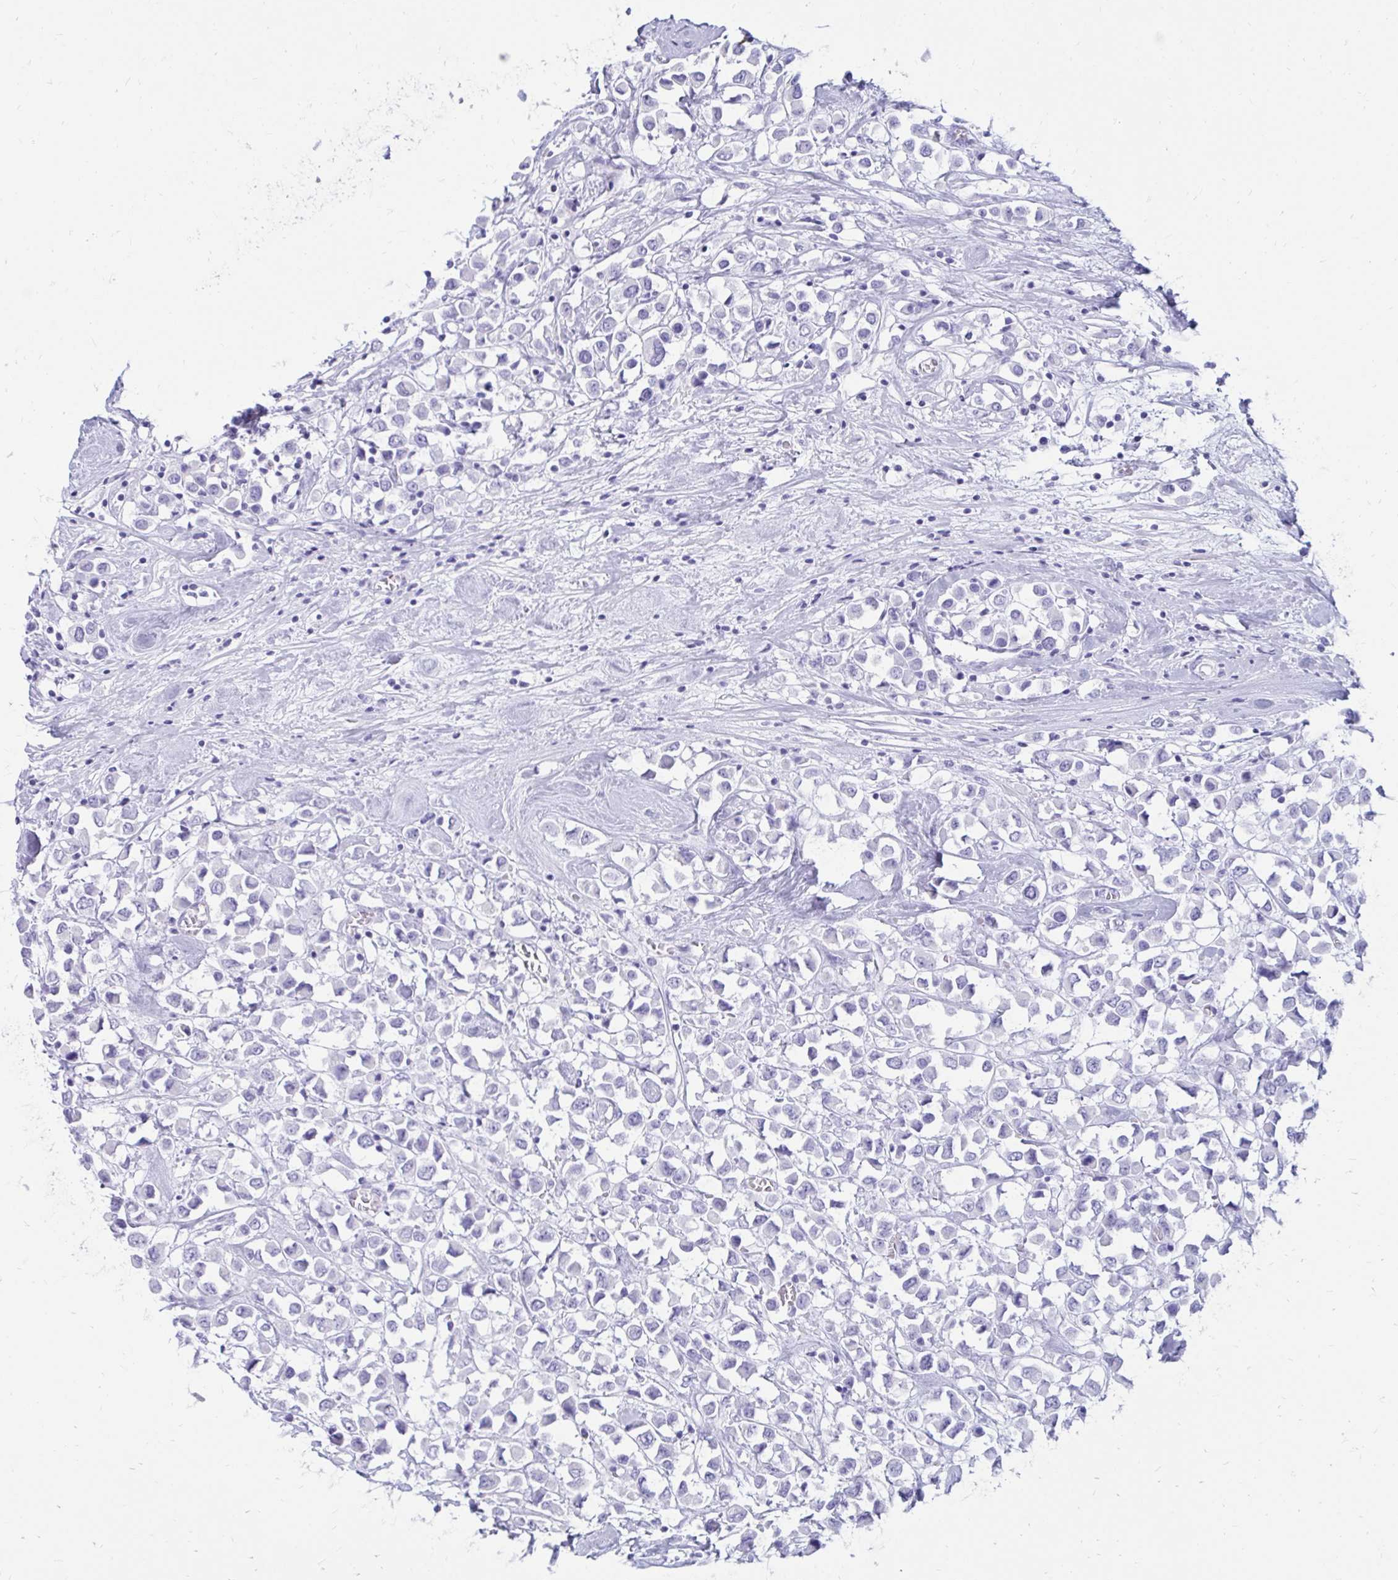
{"staining": {"intensity": "negative", "quantity": "none", "location": "none"}, "tissue": "breast cancer", "cell_type": "Tumor cells", "image_type": "cancer", "snomed": [{"axis": "morphology", "description": "Duct carcinoma"}, {"axis": "topography", "description": "Breast"}], "caption": "There is no significant staining in tumor cells of breast intraductal carcinoma. (Brightfield microscopy of DAB immunohistochemistry (IHC) at high magnification).", "gene": "OR10R2", "patient": {"sex": "female", "age": 61}}